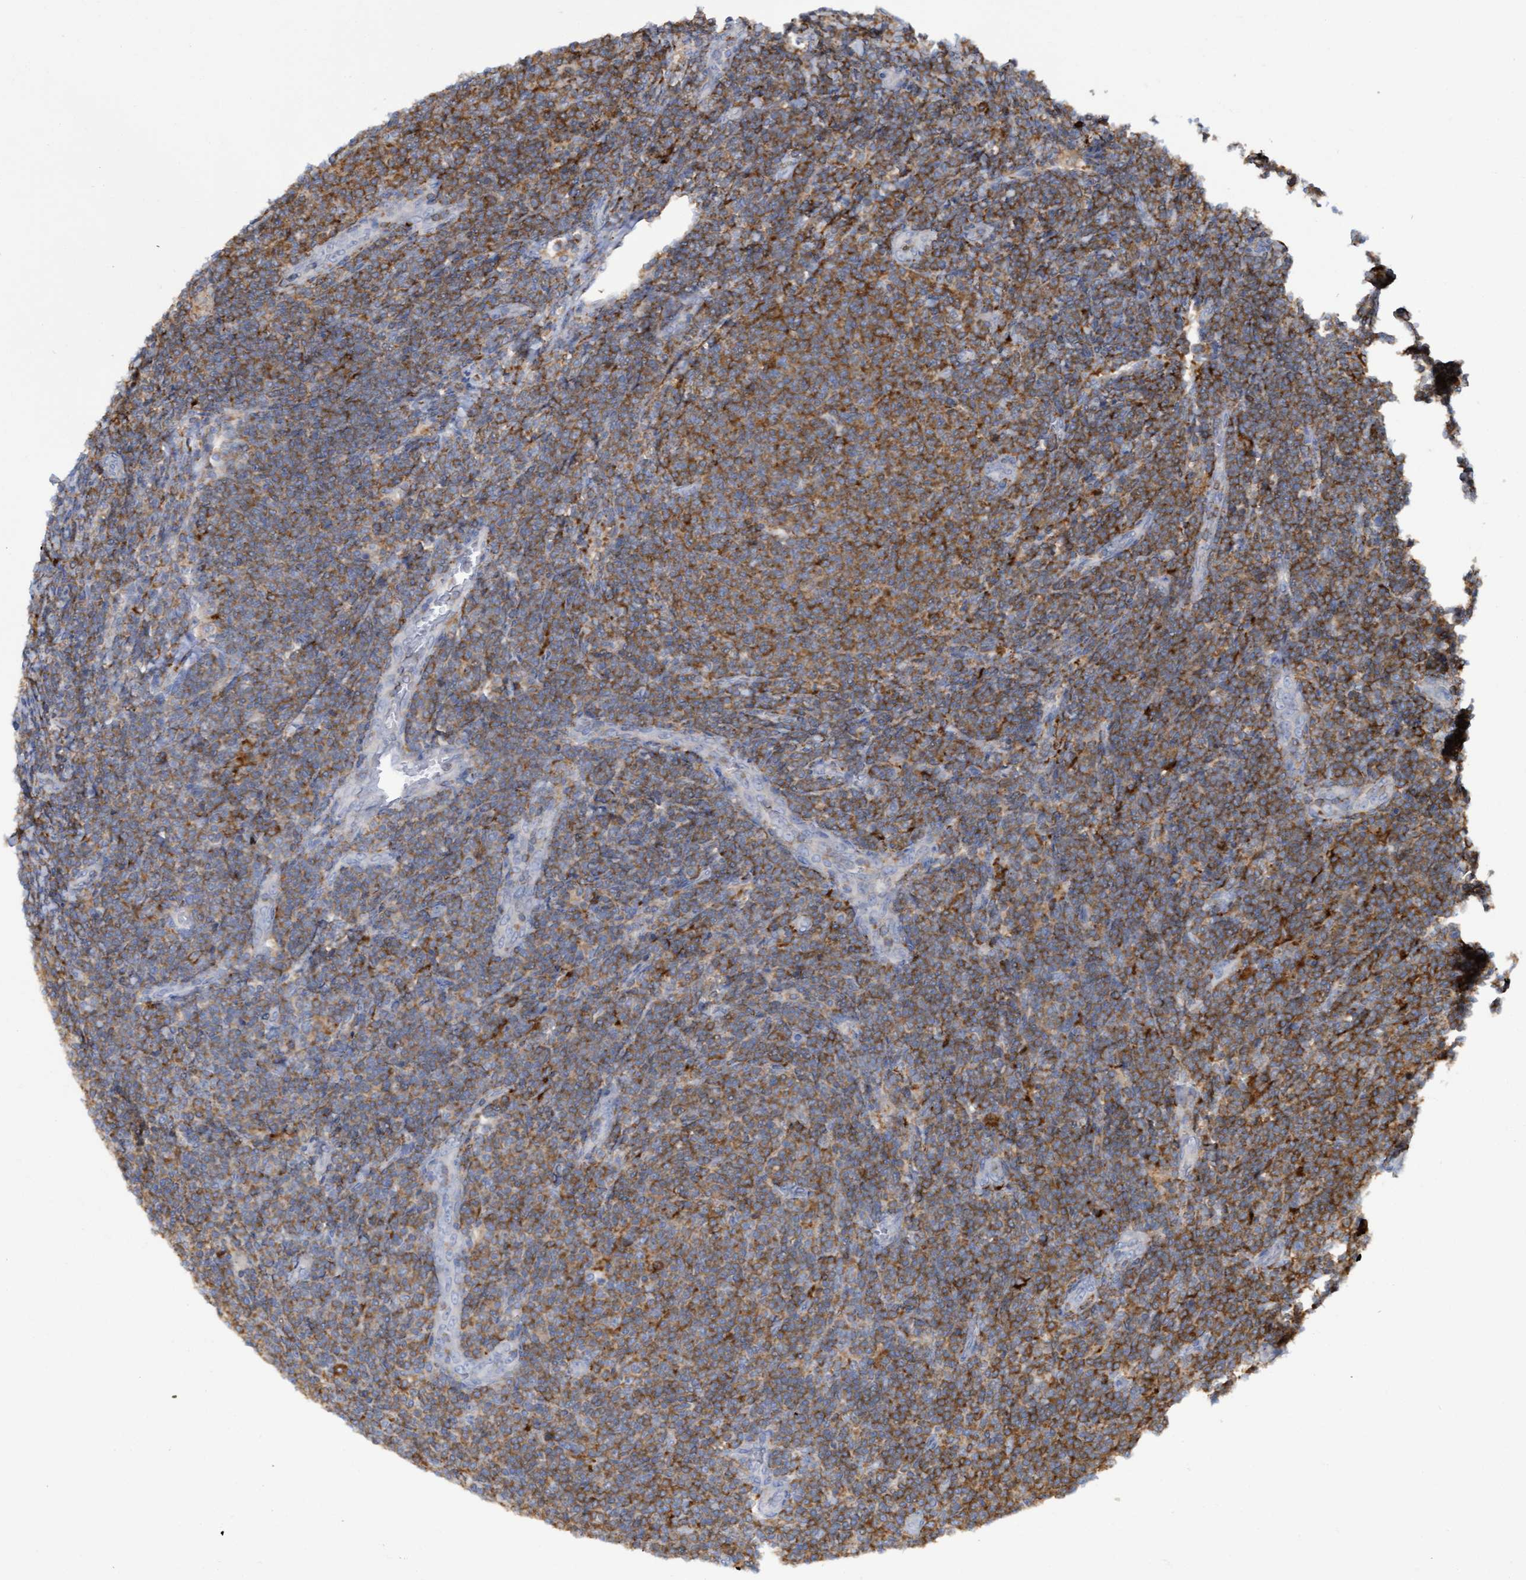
{"staining": {"intensity": "moderate", "quantity": "25%-75%", "location": "cytoplasmic/membranous"}, "tissue": "lymphoma", "cell_type": "Tumor cells", "image_type": "cancer", "snomed": [{"axis": "morphology", "description": "Malignant lymphoma, non-Hodgkin's type, Low grade"}, {"axis": "topography", "description": "Lymph node"}], "caption": "The immunohistochemical stain labels moderate cytoplasmic/membranous positivity in tumor cells of lymphoma tissue.", "gene": "FNBP1", "patient": {"sex": "male", "age": 66}}